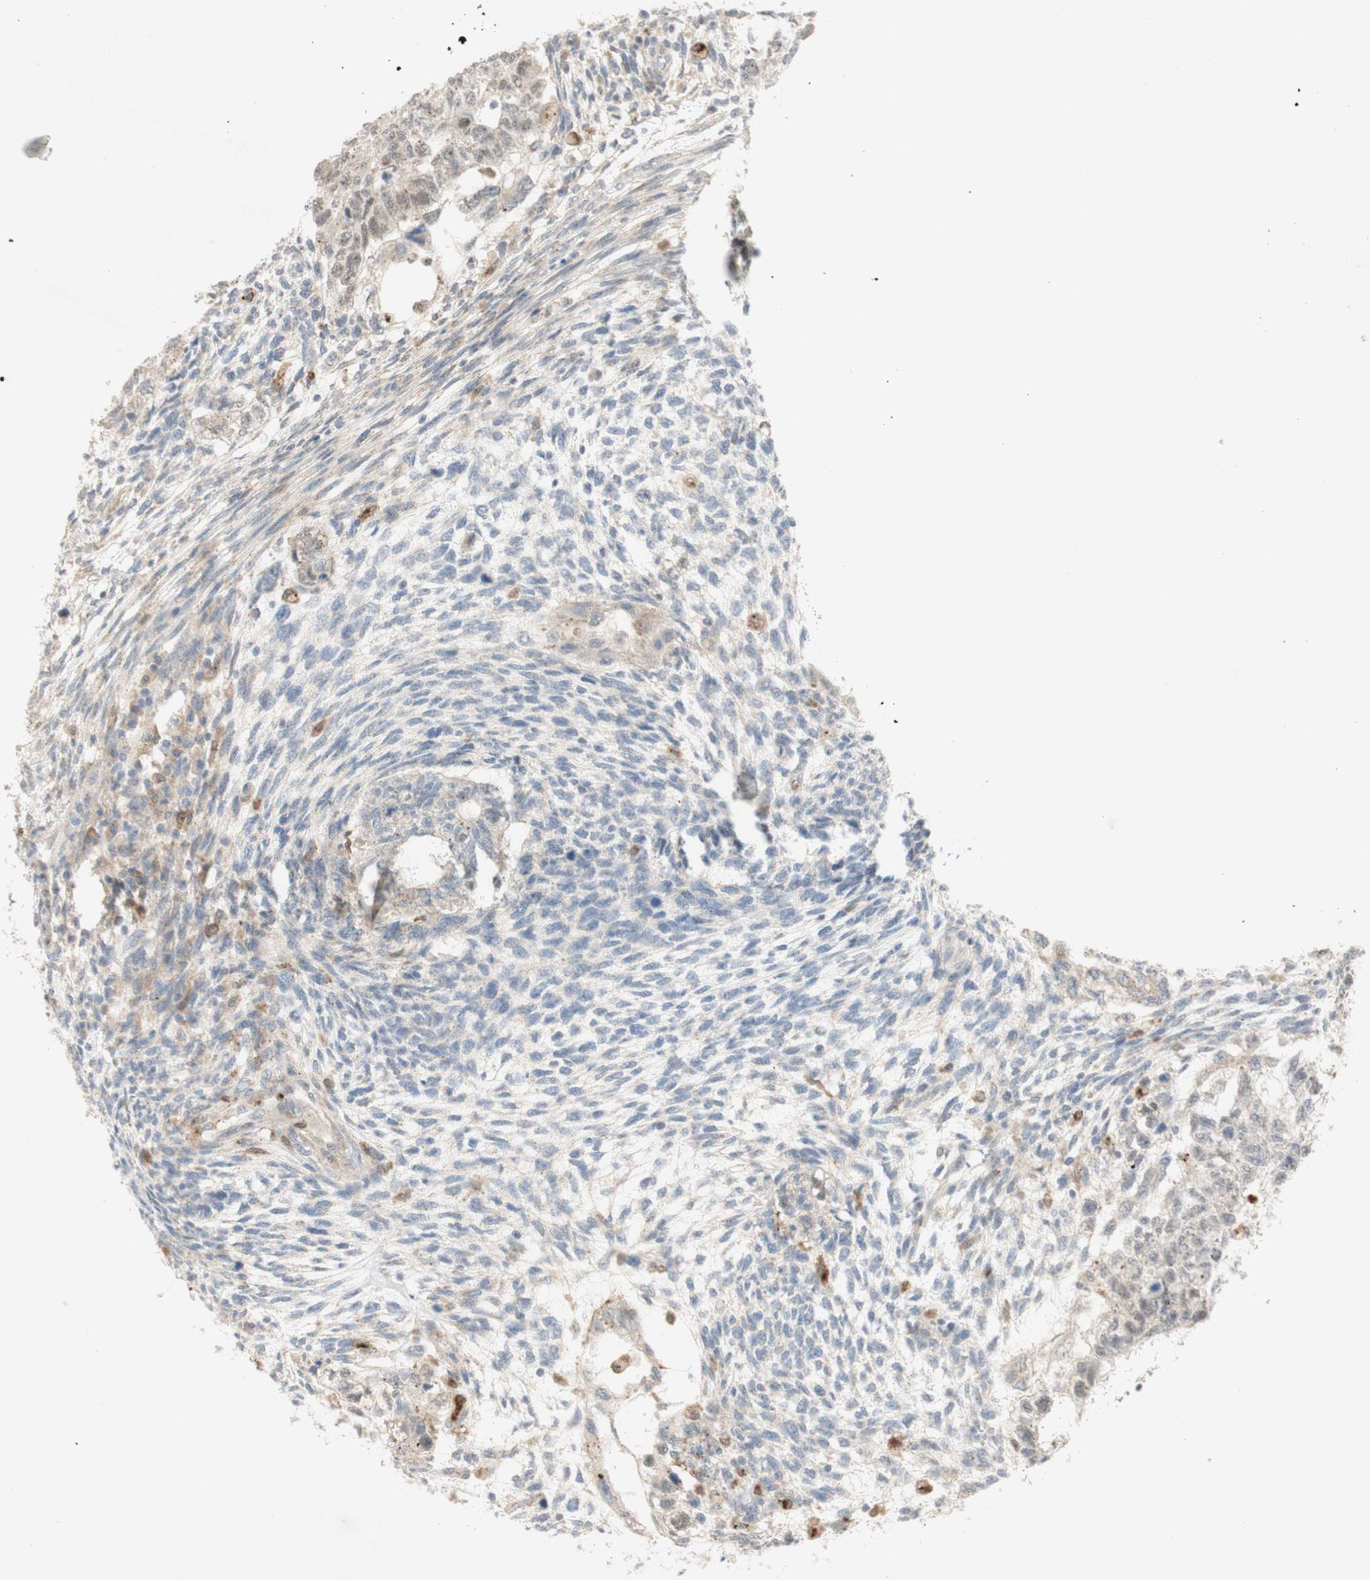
{"staining": {"intensity": "weak", "quantity": "25%-75%", "location": "cytoplasmic/membranous,nuclear"}, "tissue": "testis cancer", "cell_type": "Tumor cells", "image_type": "cancer", "snomed": [{"axis": "morphology", "description": "Normal tissue, NOS"}, {"axis": "morphology", "description": "Carcinoma, Embryonal, NOS"}, {"axis": "topography", "description": "Testis"}], "caption": "Immunohistochemical staining of human testis embryonal carcinoma exhibits weak cytoplasmic/membranous and nuclear protein staining in approximately 25%-75% of tumor cells. The protein is stained brown, and the nuclei are stained in blue (DAB IHC with brightfield microscopy, high magnification).", "gene": "GAPT", "patient": {"sex": "male", "age": 36}}